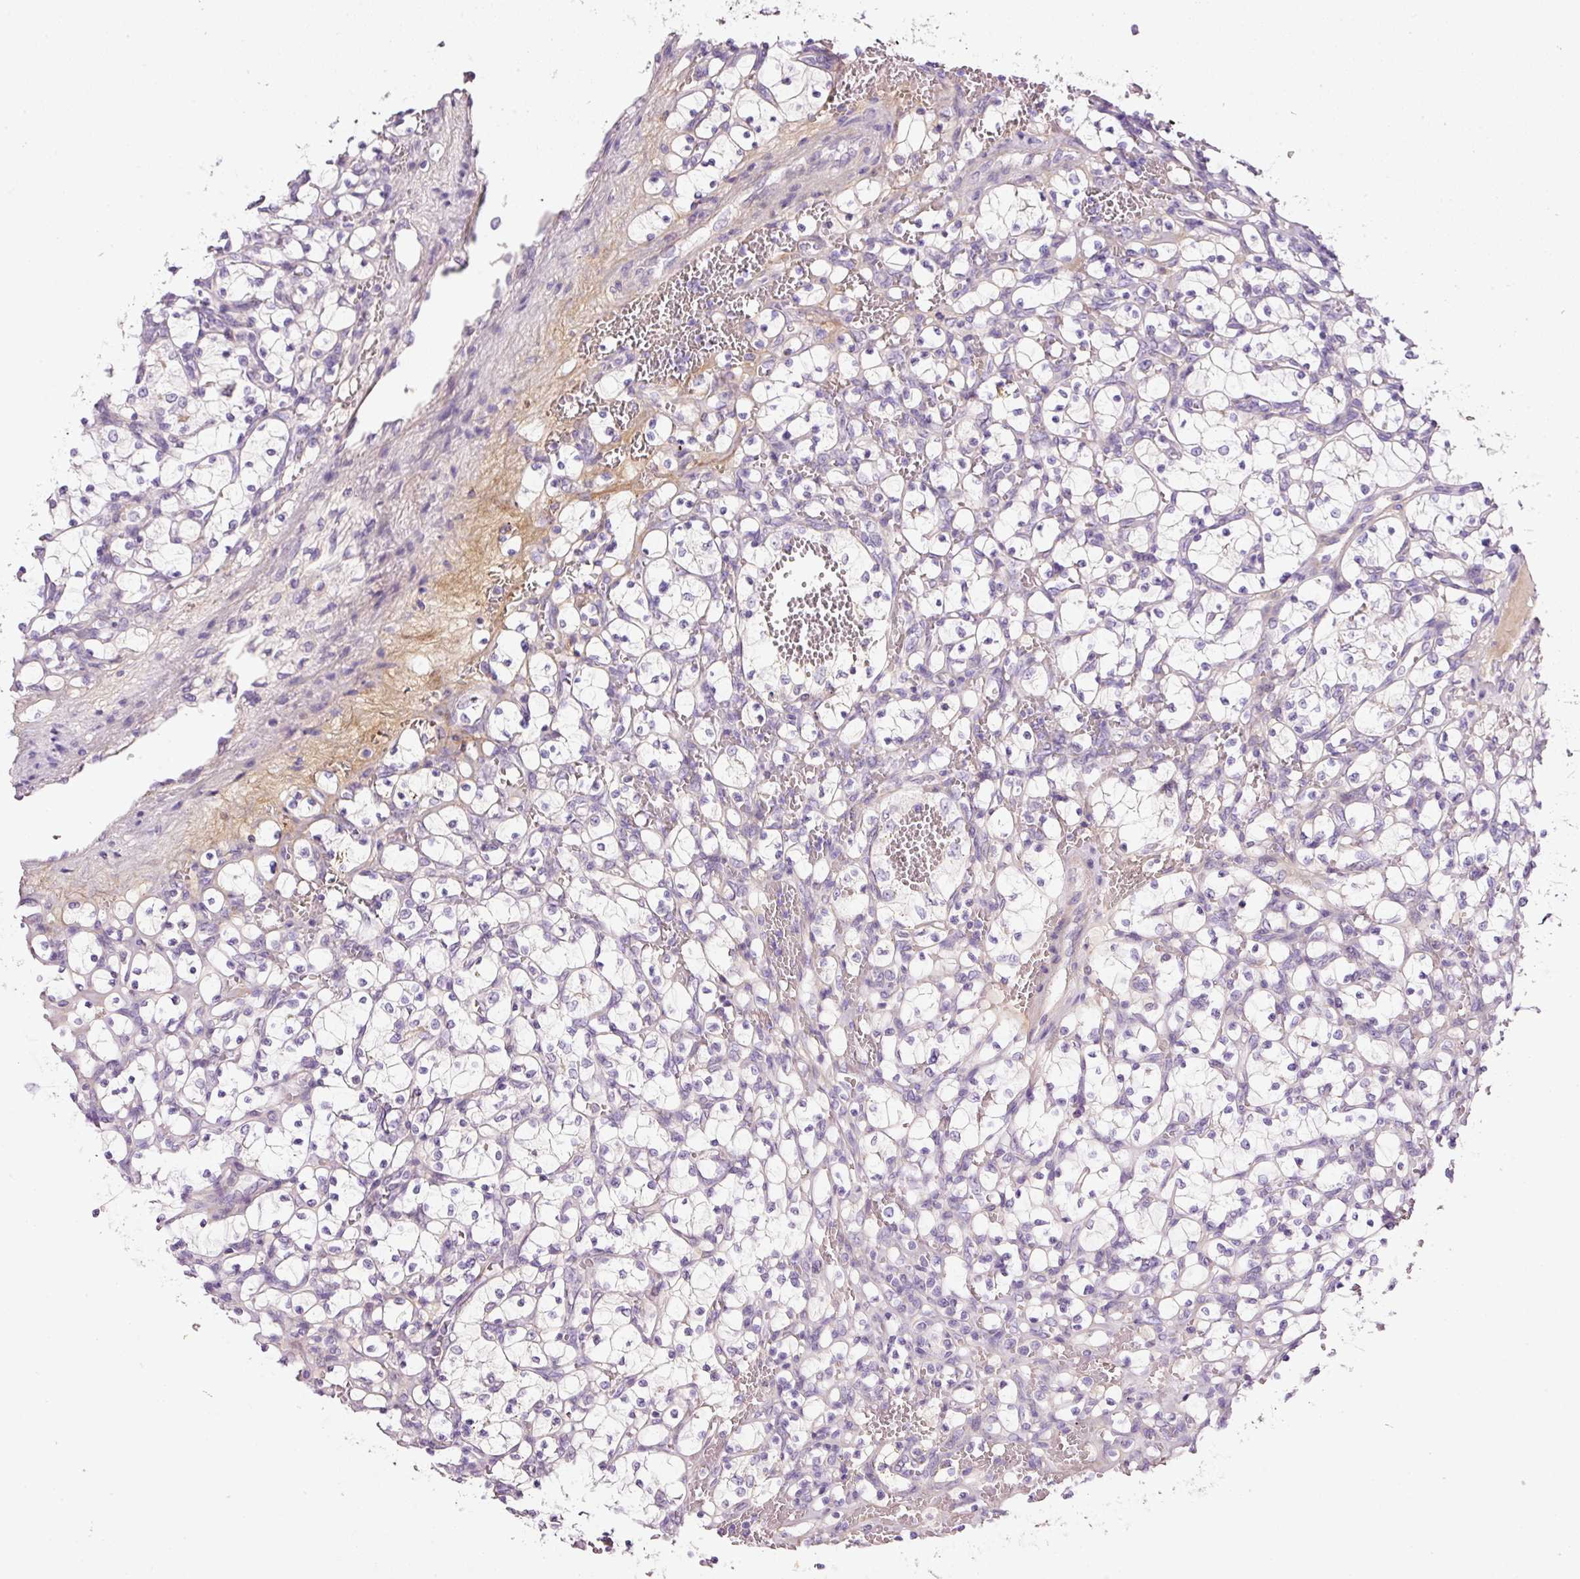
{"staining": {"intensity": "negative", "quantity": "none", "location": "none"}, "tissue": "renal cancer", "cell_type": "Tumor cells", "image_type": "cancer", "snomed": [{"axis": "morphology", "description": "Adenocarcinoma, NOS"}, {"axis": "topography", "description": "Kidney"}], "caption": "Renal cancer (adenocarcinoma) was stained to show a protein in brown. There is no significant expression in tumor cells.", "gene": "SOS2", "patient": {"sex": "female", "age": 69}}